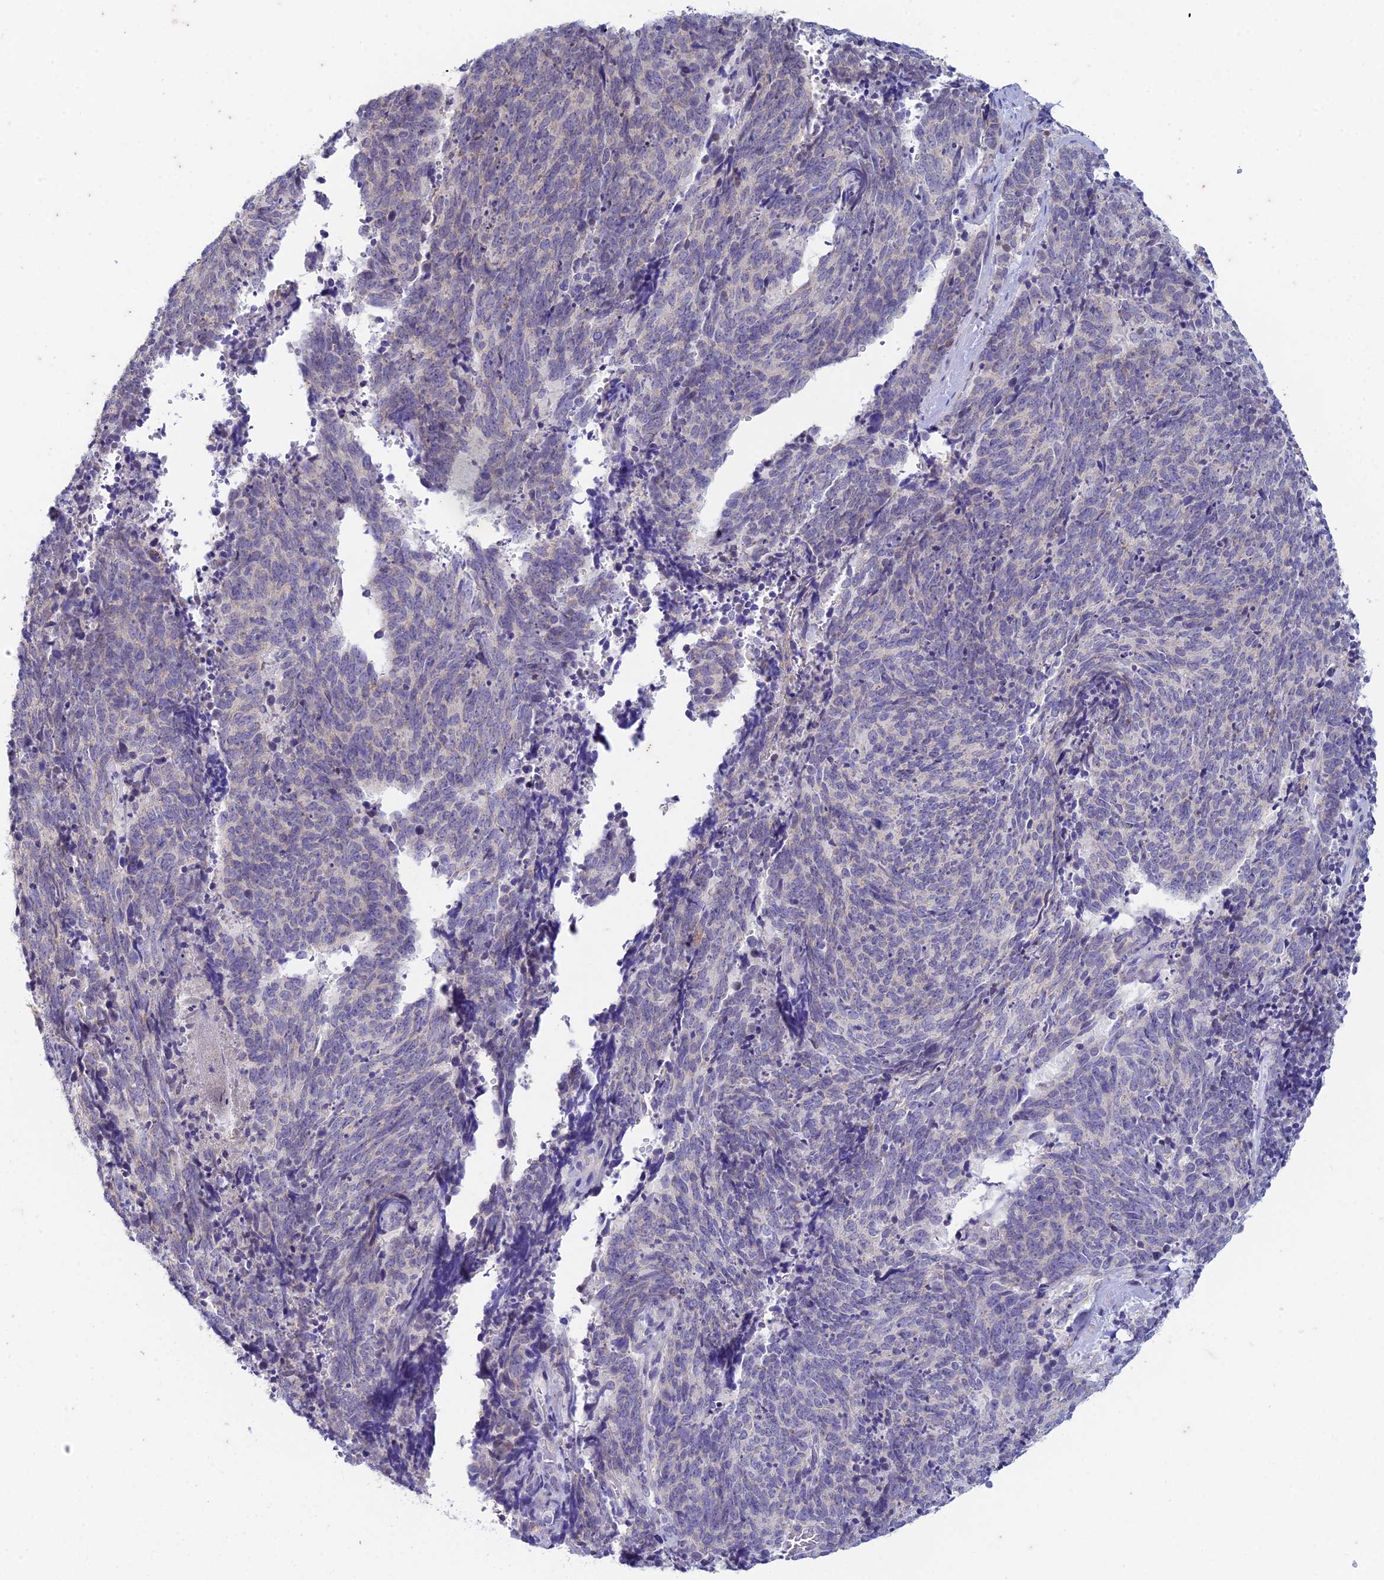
{"staining": {"intensity": "negative", "quantity": "none", "location": "none"}, "tissue": "cervical cancer", "cell_type": "Tumor cells", "image_type": "cancer", "snomed": [{"axis": "morphology", "description": "Squamous cell carcinoma, NOS"}, {"axis": "topography", "description": "Cervix"}], "caption": "IHC histopathology image of neoplastic tissue: human squamous cell carcinoma (cervical) stained with DAB reveals no significant protein expression in tumor cells. (Stains: DAB (3,3'-diaminobenzidine) IHC with hematoxylin counter stain, Microscopy: brightfield microscopy at high magnification).", "gene": "EEF2KMT", "patient": {"sex": "female", "age": 29}}